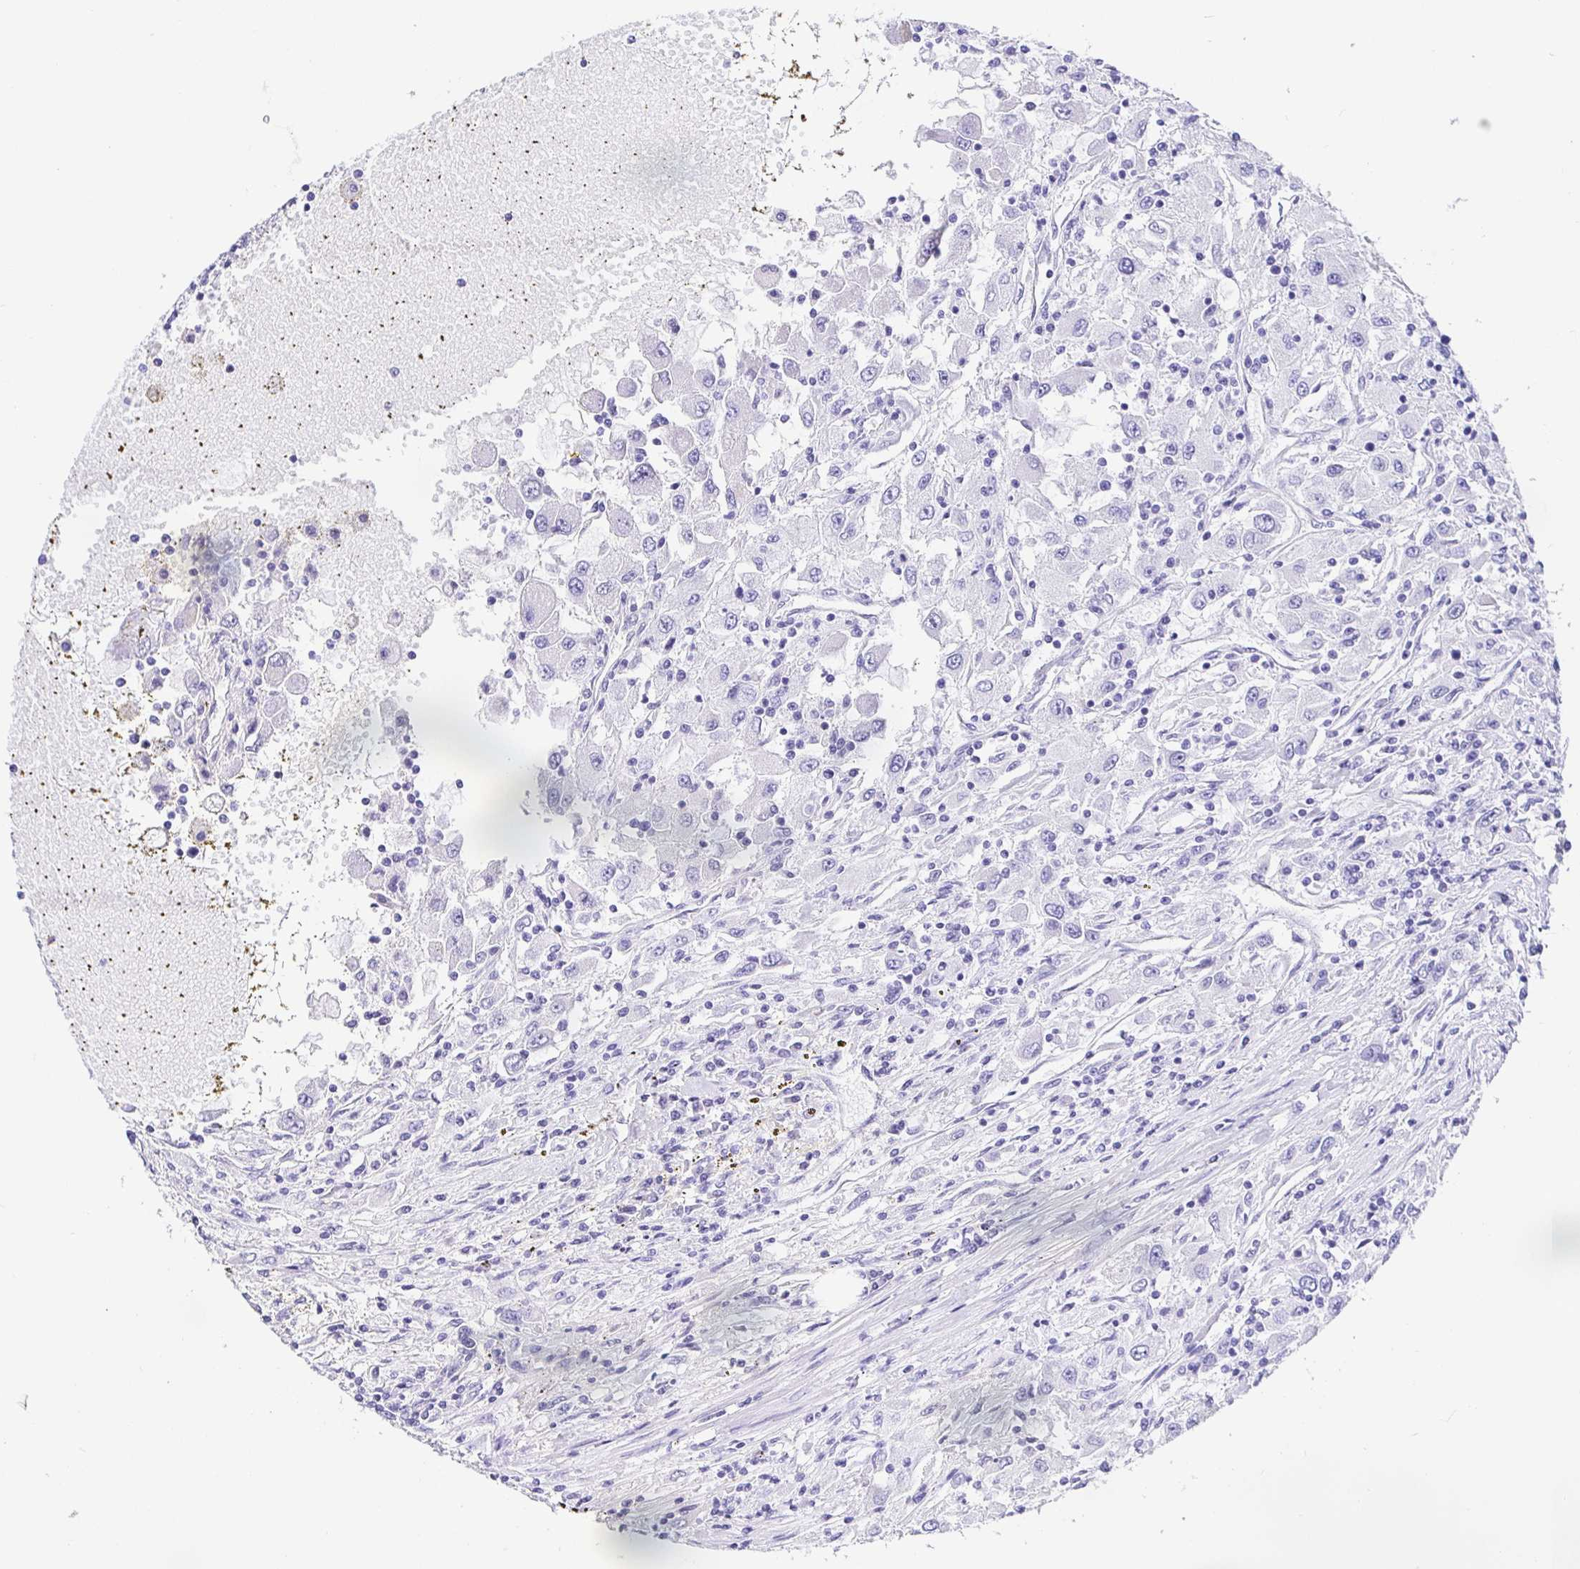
{"staining": {"intensity": "negative", "quantity": "none", "location": "none"}, "tissue": "renal cancer", "cell_type": "Tumor cells", "image_type": "cancer", "snomed": [{"axis": "morphology", "description": "Adenocarcinoma, NOS"}, {"axis": "topography", "description": "Kidney"}], "caption": "Renal cancer was stained to show a protein in brown. There is no significant staining in tumor cells.", "gene": "PRAMEF19", "patient": {"sex": "female", "age": 67}}